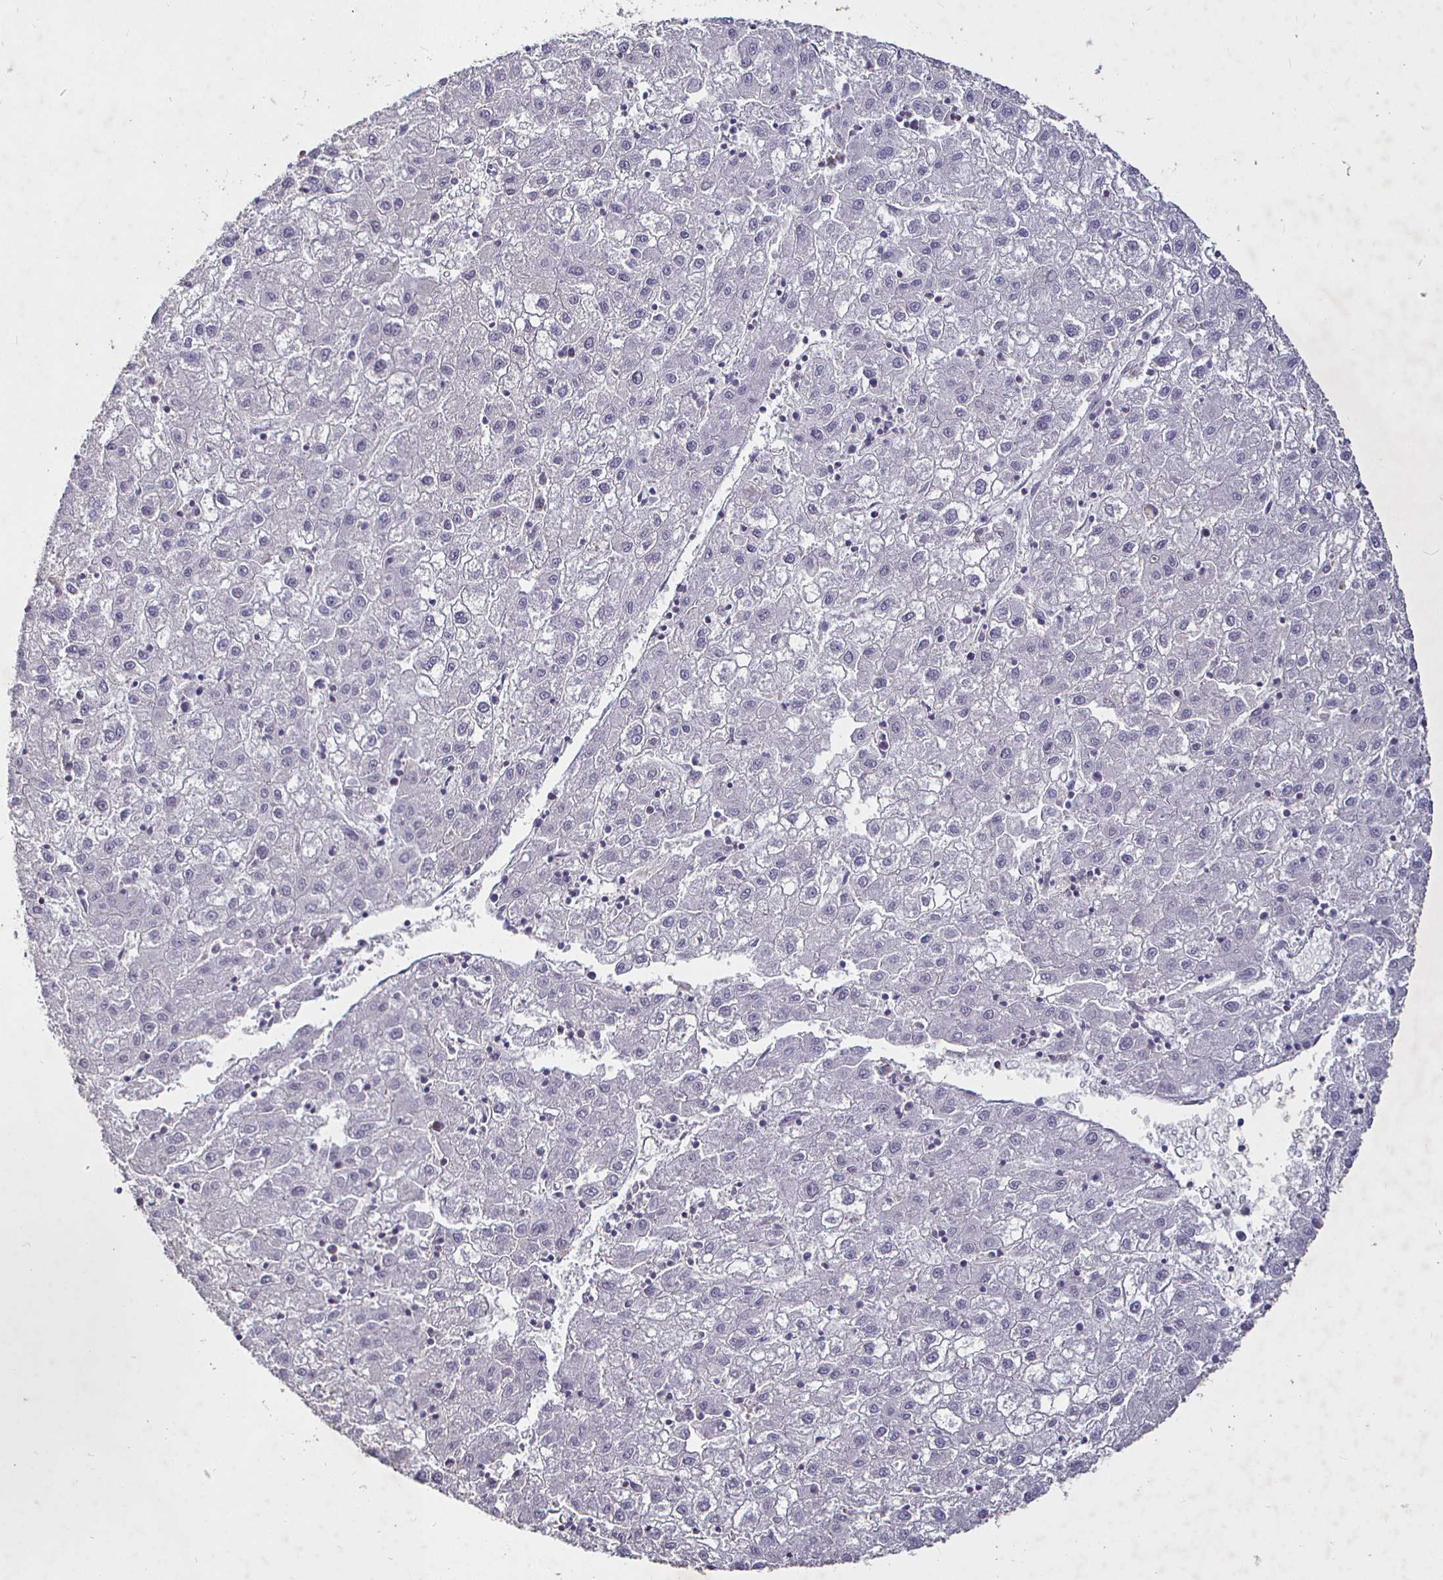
{"staining": {"intensity": "negative", "quantity": "none", "location": "none"}, "tissue": "liver cancer", "cell_type": "Tumor cells", "image_type": "cancer", "snomed": [{"axis": "morphology", "description": "Carcinoma, Hepatocellular, NOS"}, {"axis": "topography", "description": "Liver"}], "caption": "This micrograph is of liver hepatocellular carcinoma stained with immunohistochemistry (IHC) to label a protein in brown with the nuclei are counter-stained blue. There is no staining in tumor cells.", "gene": "MLH1", "patient": {"sex": "male", "age": 72}}